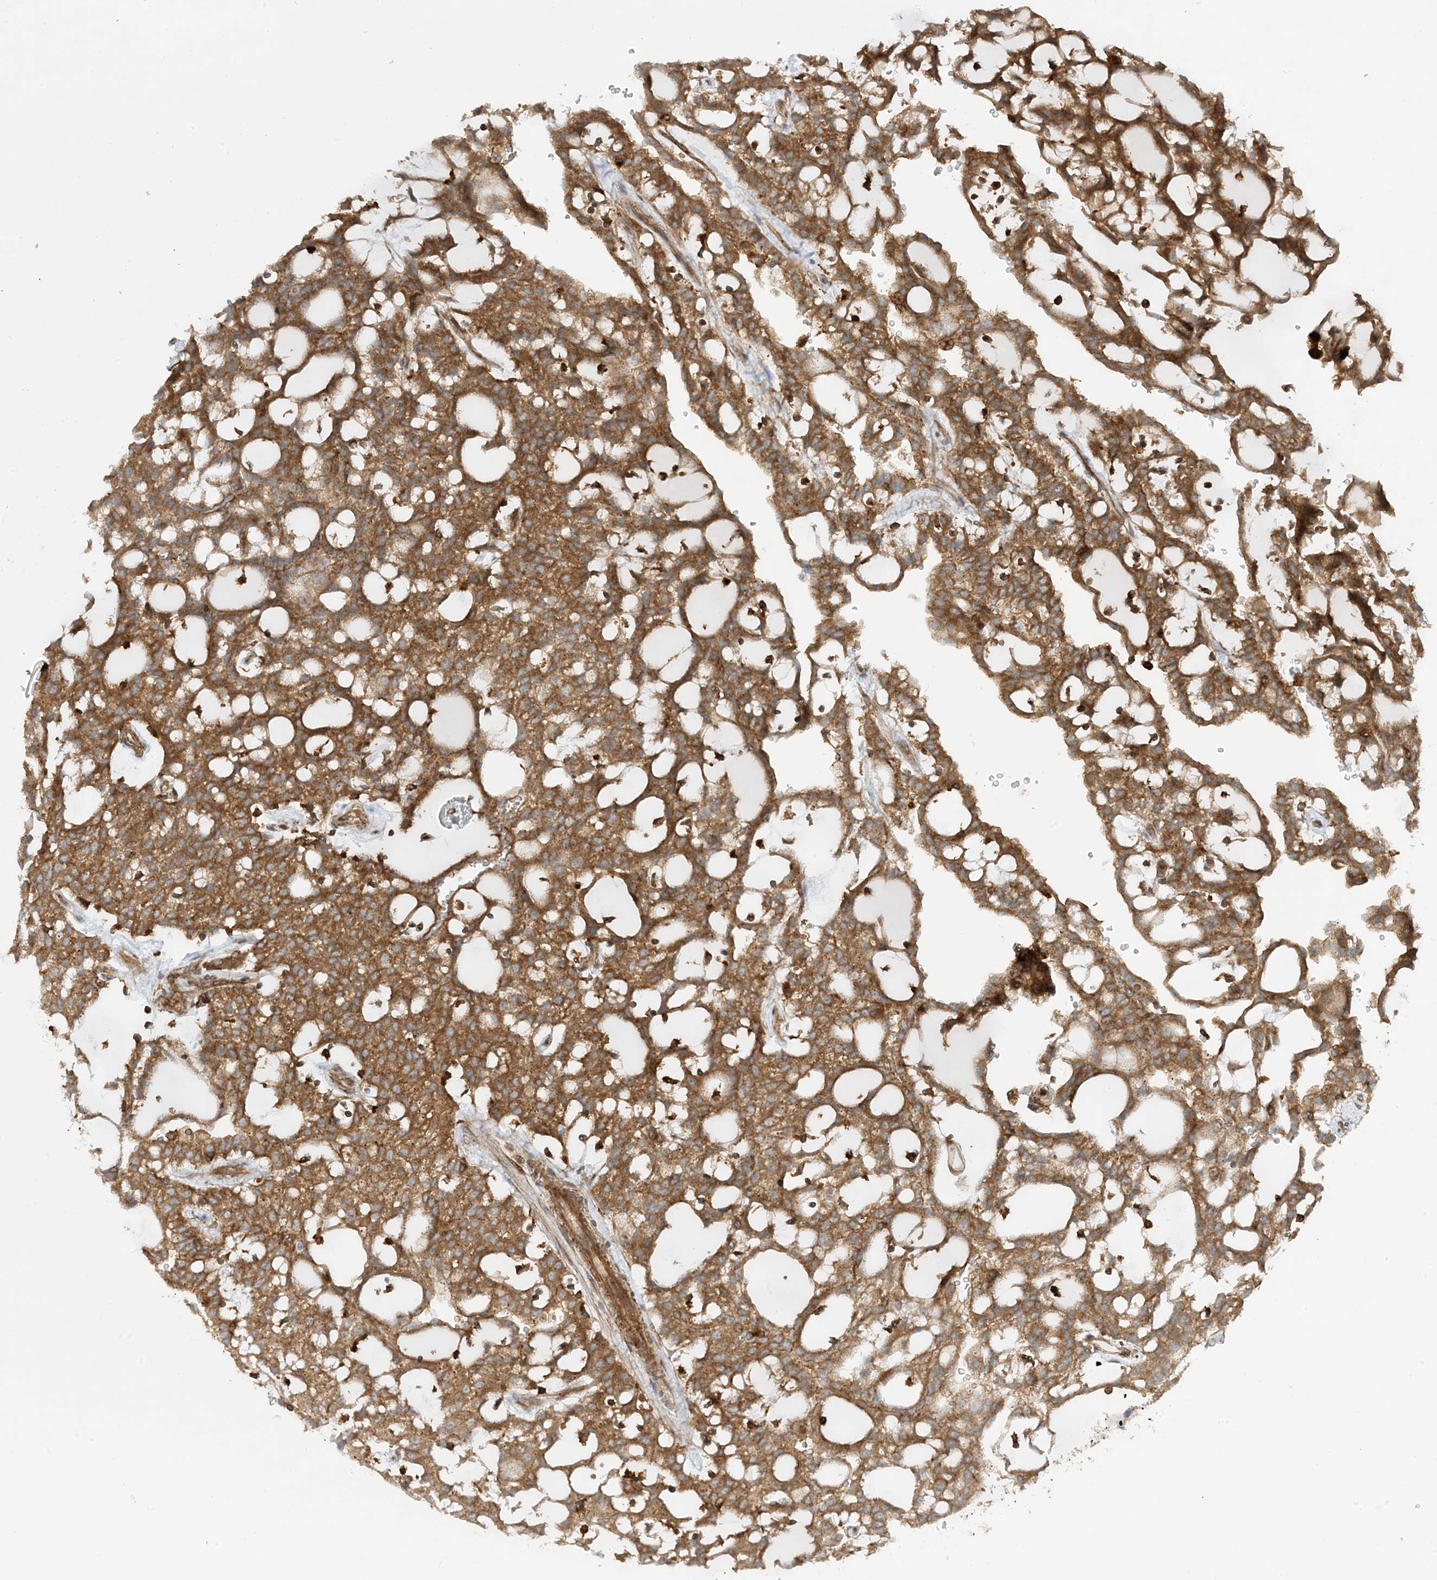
{"staining": {"intensity": "moderate", "quantity": ">75%", "location": "cytoplasmic/membranous"}, "tissue": "renal cancer", "cell_type": "Tumor cells", "image_type": "cancer", "snomed": [{"axis": "morphology", "description": "Adenocarcinoma, NOS"}, {"axis": "topography", "description": "Kidney"}], "caption": "An image showing moderate cytoplasmic/membranous expression in approximately >75% of tumor cells in renal cancer, as visualized by brown immunohistochemical staining.", "gene": "STAM2", "patient": {"sex": "male", "age": 63}}